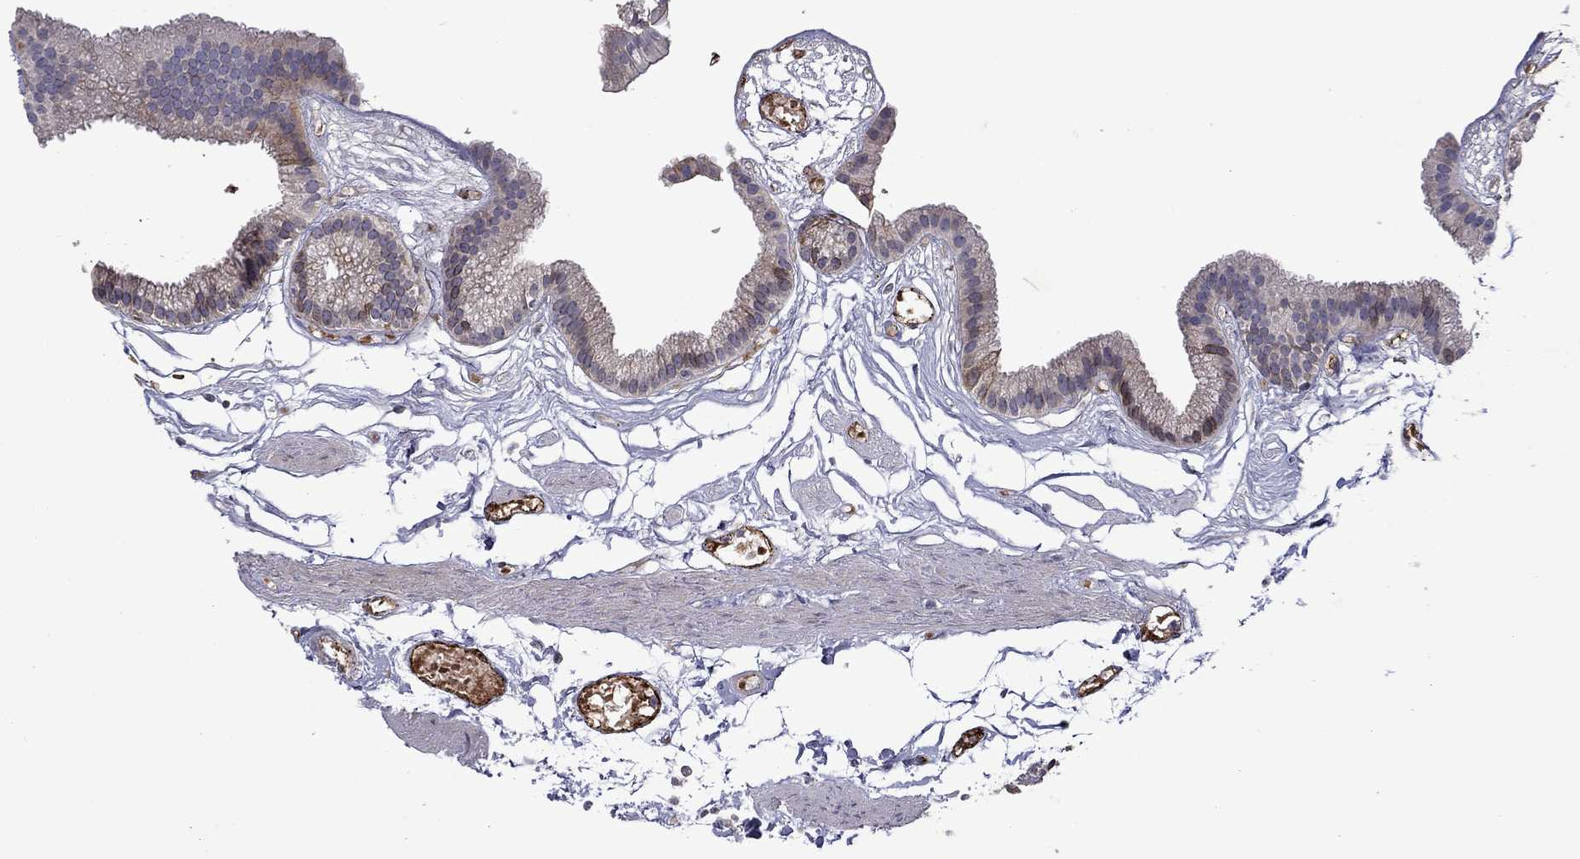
{"staining": {"intensity": "negative", "quantity": "none", "location": "none"}, "tissue": "gallbladder", "cell_type": "Glandular cells", "image_type": "normal", "snomed": [{"axis": "morphology", "description": "Normal tissue, NOS"}, {"axis": "topography", "description": "Gallbladder"}], "caption": "The immunohistochemistry (IHC) image has no significant staining in glandular cells of gallbladder. (DAB immunohistochemistry (IHC) visualized using brightfield microscopy, high magnification).", "gene": "SLITRK1", "patient": {"sex": "female", "age": 45}}